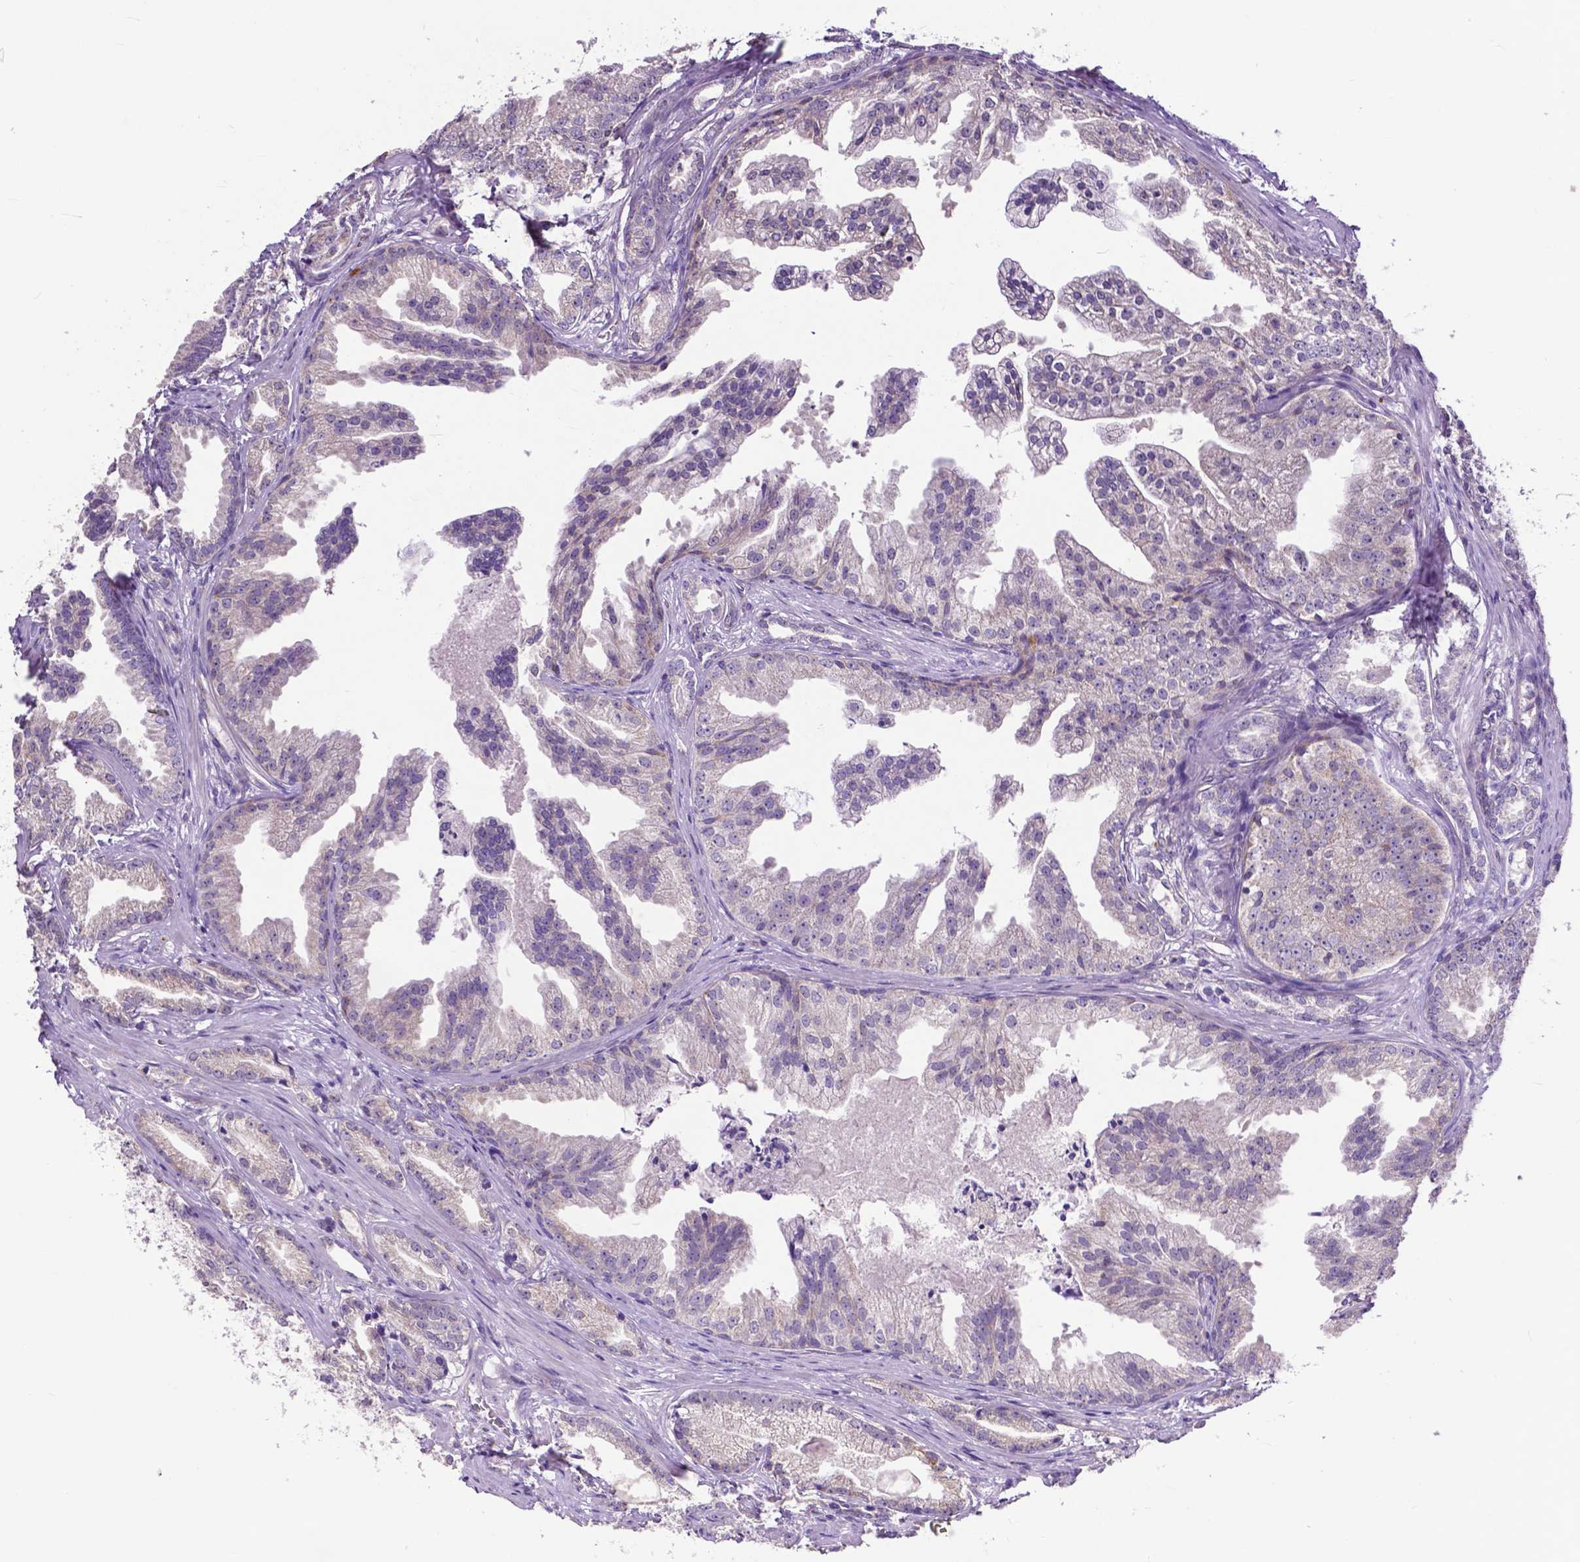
{"staining": {"intensity": "negative", "quantity": "none", "location": "none"}, "tissue": "prostate cancer", "cell_type": "Tumor cells", "image_type": "cancer", "snomed": [{"axis": "morphology", "description": "Adenocarcinoma, Low grade"}, {"axis": "topography", "description": "Prostate"}], "caption": "The micrograph displays no significant positivity in tumor cells of low-grade adenocarcinoma (prostate). (DAB (3,3'-diaminobenzidine) immunohistochemistry (IHC) visualized using brightfield microscopy, high magnification).", "gene": "MCL1", "patient": {"sex": "male", "age": 65}}